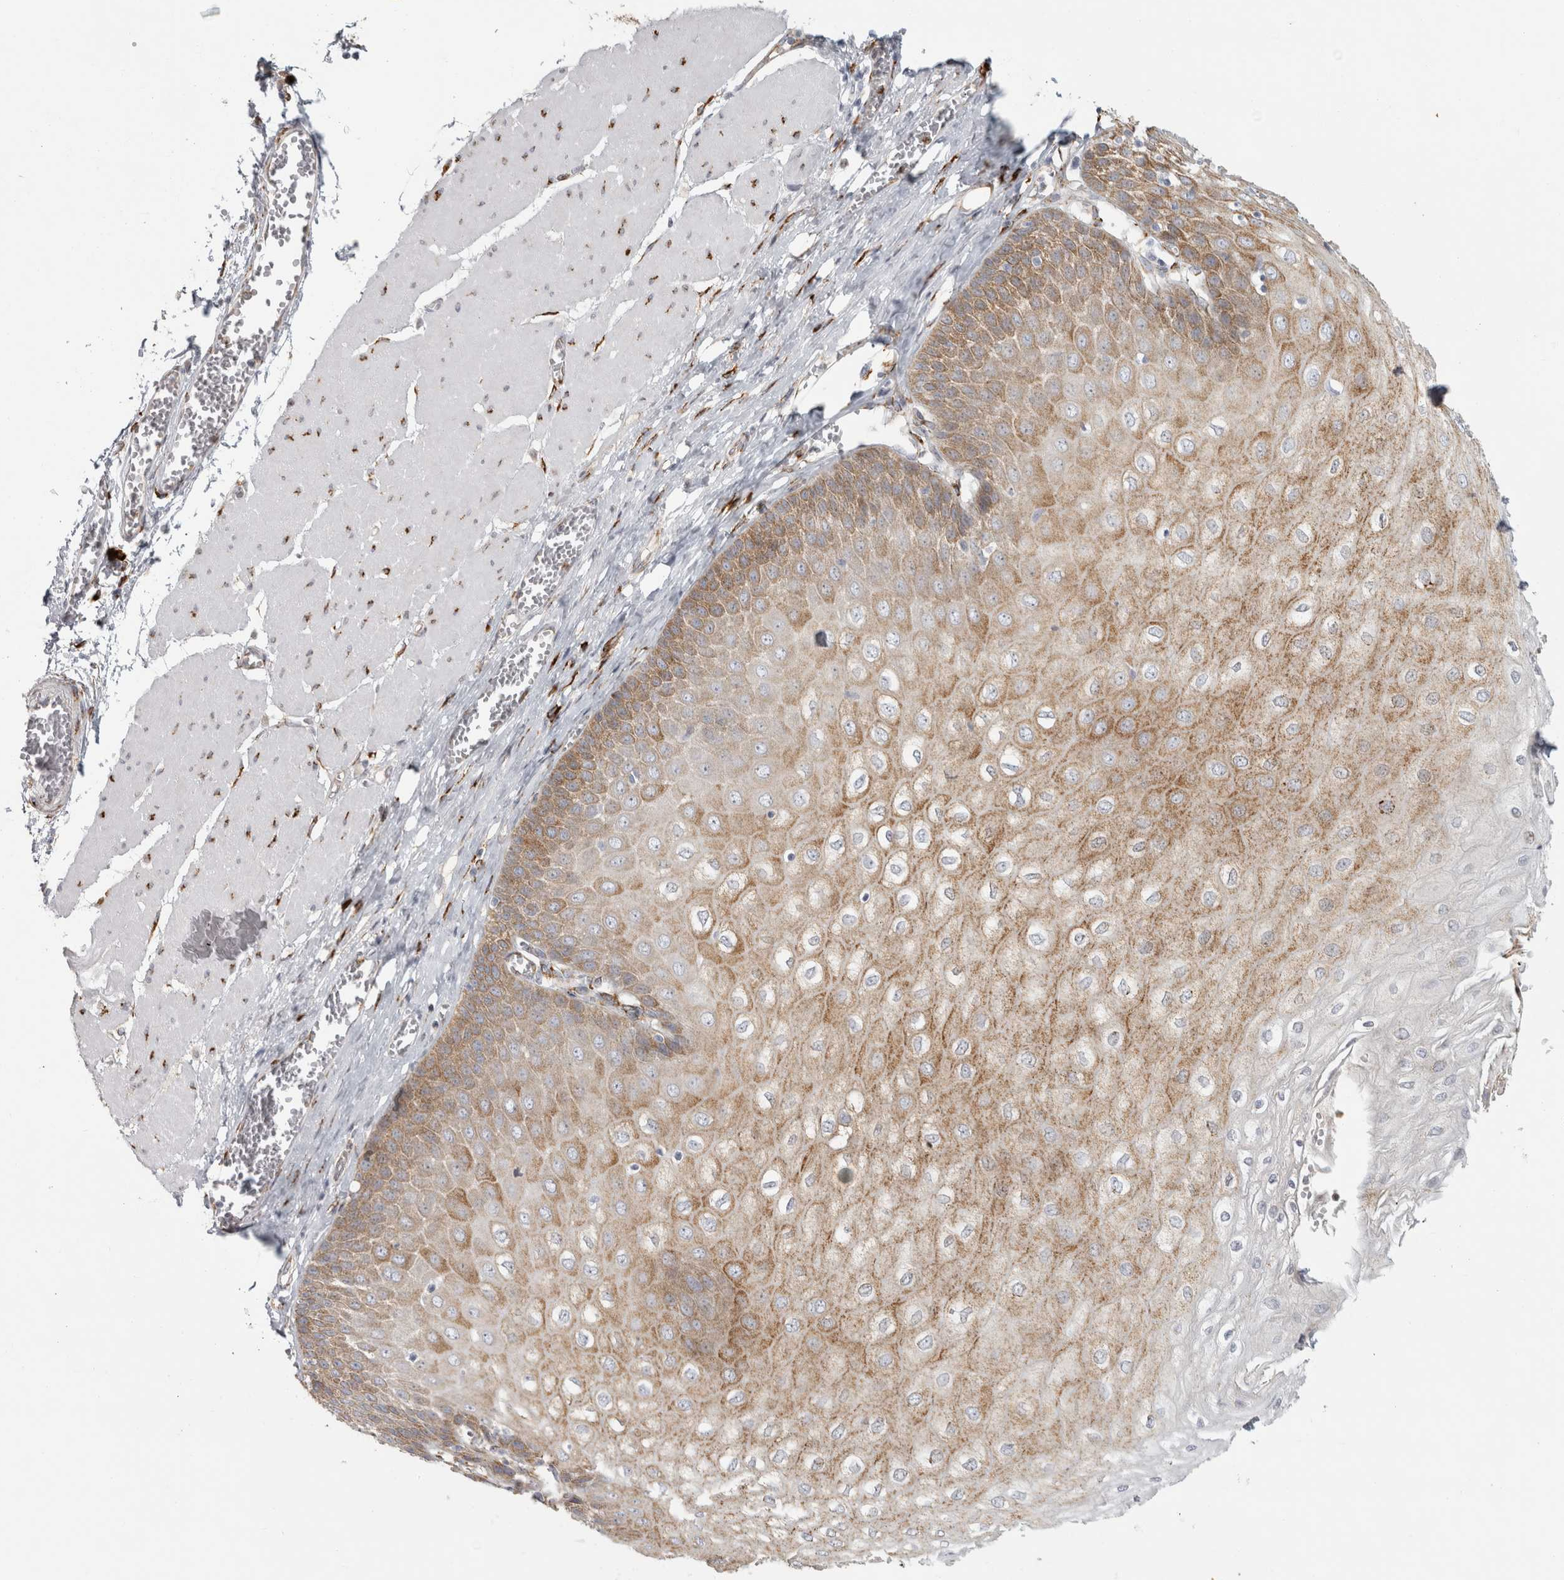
{"staining": {"intensity": "moderate", "quantity": "25%-75%", "location": "cytoplasmic/membranous"}, "tissue": "esophagus", "cell_type": "Squamous epithelial cells", "image_type": "normal", "snomed": [{"axis": "morphology", "description": "Normal tissue, NOS"}, {"axis": "topography", "description": "Esophagus"}], "caption": "Immunohistochemistry (IHC) of unremarkable esophagus reveals medium levels of moderate cytoplasmic/membranous positivity in approximately 25%-75% of squamous epithelial cells. (Stains: DAB in brown, nuclei in blue, Microscopy: brightfield microscopy at high magnification).", "gene": "OSTN", "patient": {"sex": "male", "age": 60}}